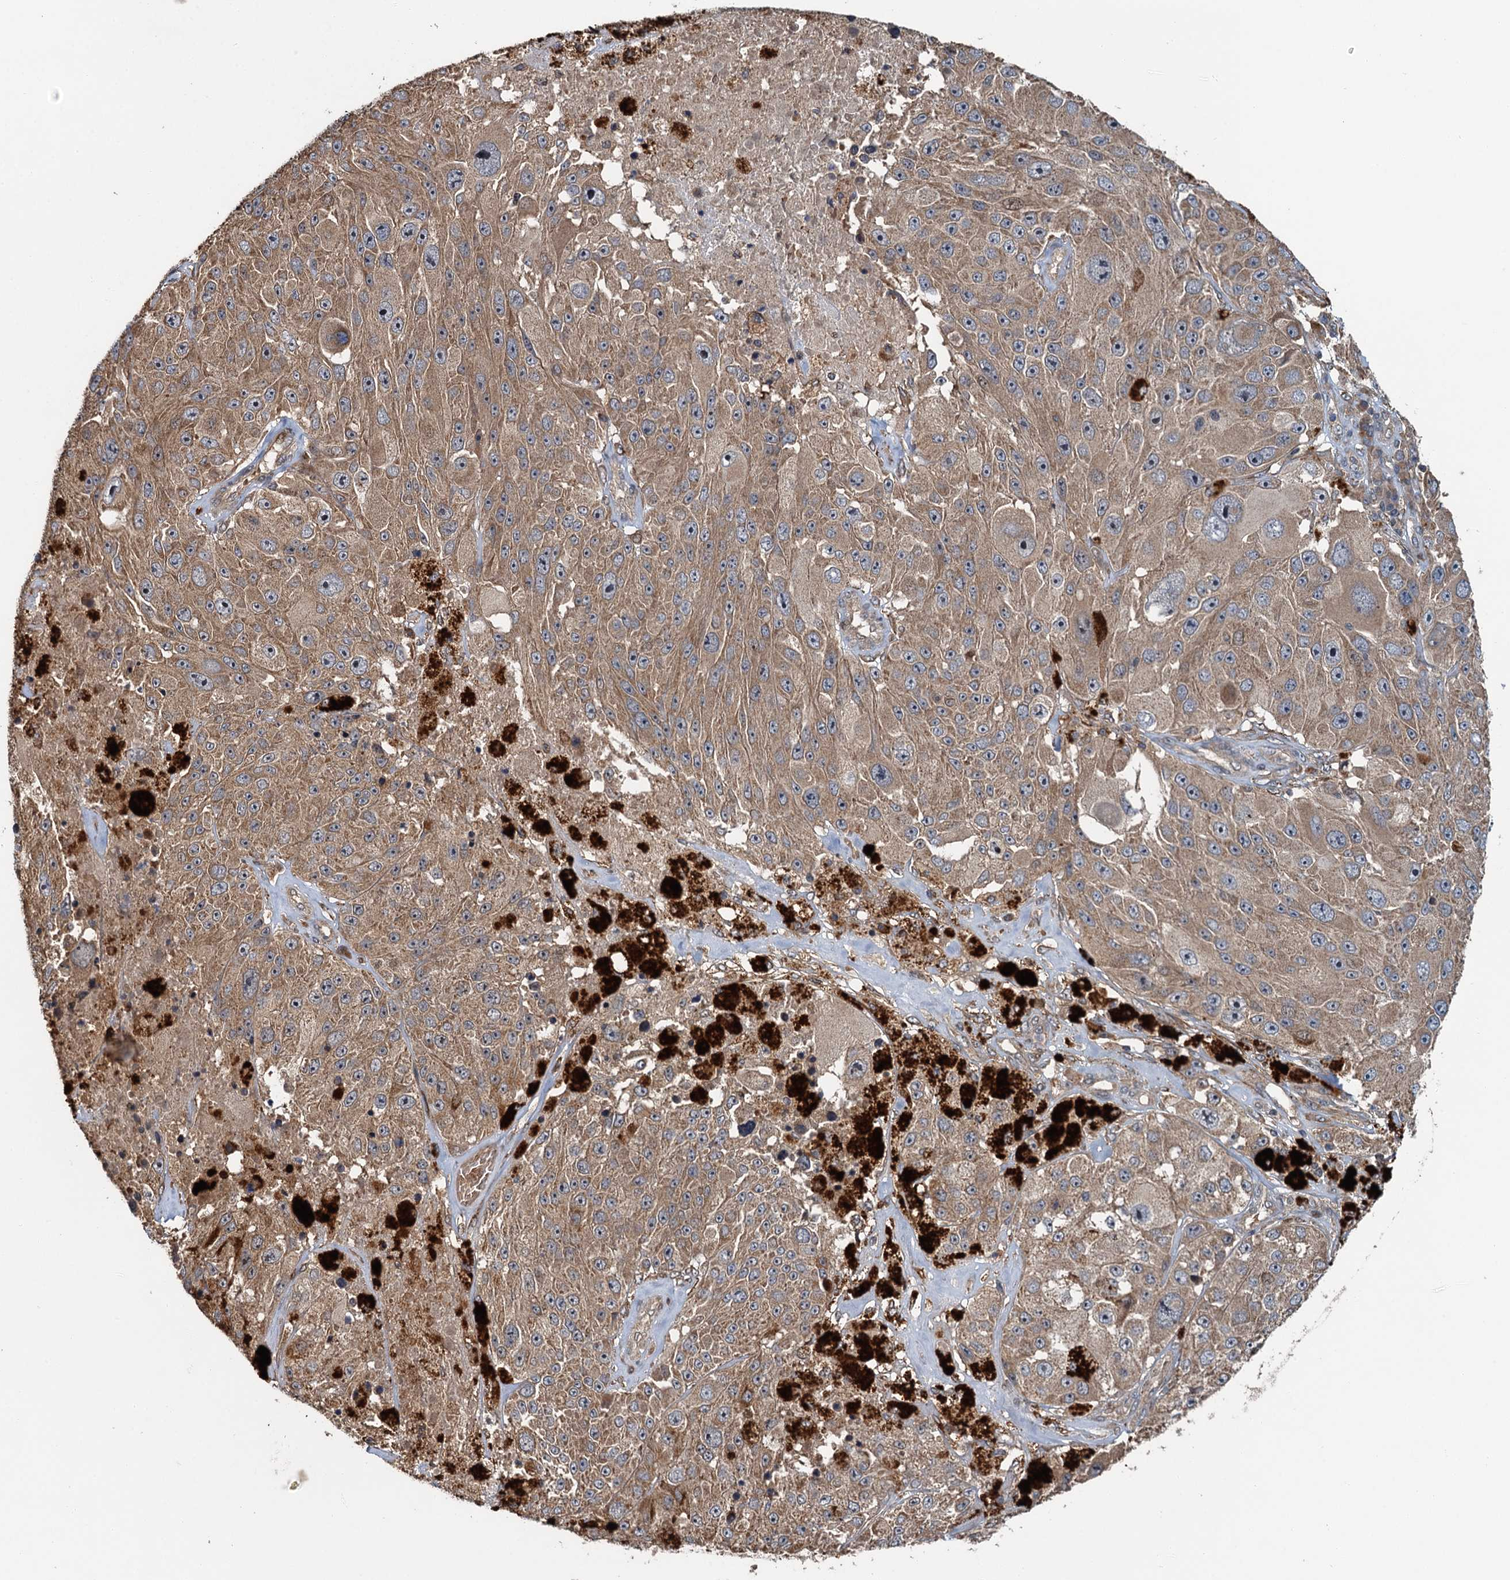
{"staining": {"intensity": "moderate", "quantity": ">75%", "location": "cytoplasmic/membranous"}, "tissue": "melanoma", "cell_type": "Tumor cells", "image_type": "cancer", "snomed": [{"axis": "morphology", "description": "Malignant melanoma, Metastatic site"}, {"axis": "topography", "description": "Lymph node"}], "caption": "A medium amount of moderate cytoplasmic/membranous expression is identified in approximately >75% of tumor cells in malignant melanoma (metastatic site) tissue.", "gene": "SNX32", "patient": {"sex": "male", "age": 62}}